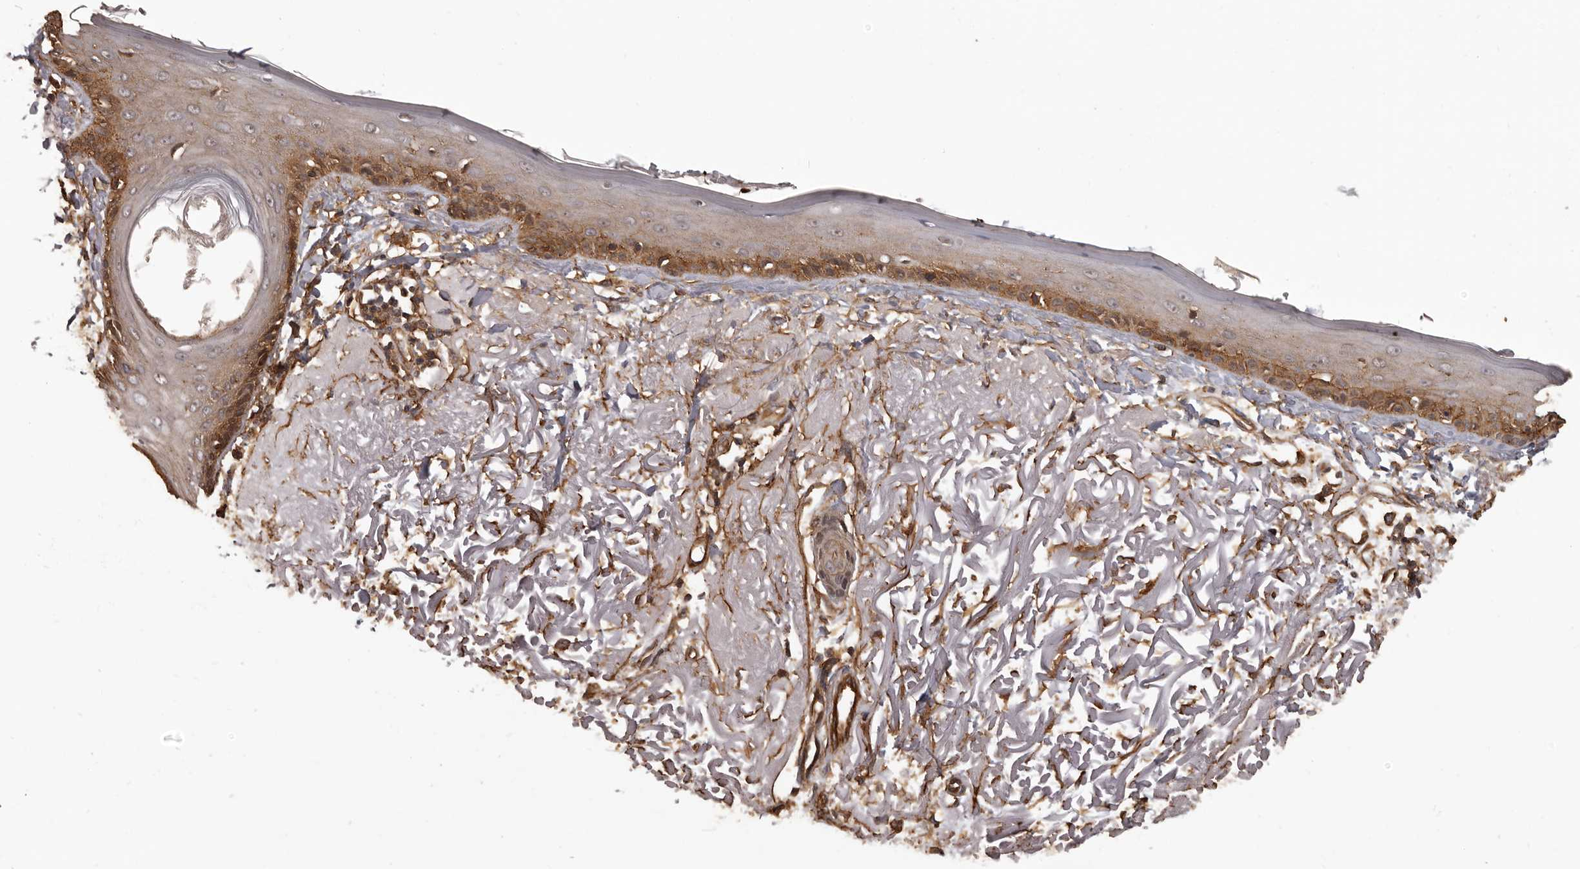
{"staining": {"intensity": "moderate", "quantity": "25%-75%", "location": "cytoplasmic/membranous"}, "tissue": "skin", "cell_type": "Fibroblasts", "image_type": "normal", "snomed": [{"axis": "morphology", "description": "Normal tissue, NOS"}, {"axis": "topography", "description": "Skin"}, {"axis": "topography", "description": "Skeletal muscle"}], "caption": "Immunohistochemistry histopathology image of unremarkable skin: skin stained using immunohistochemistry (IHC) exhibits medium levels of moderate protein expression localized specifically in the cytoplasmic/membranous of fibroblasts, appearing as a cytoplasmic/membranous brown color.", "gene": "SLITRK6", "patient": {"sex": "male", "age": 83}}